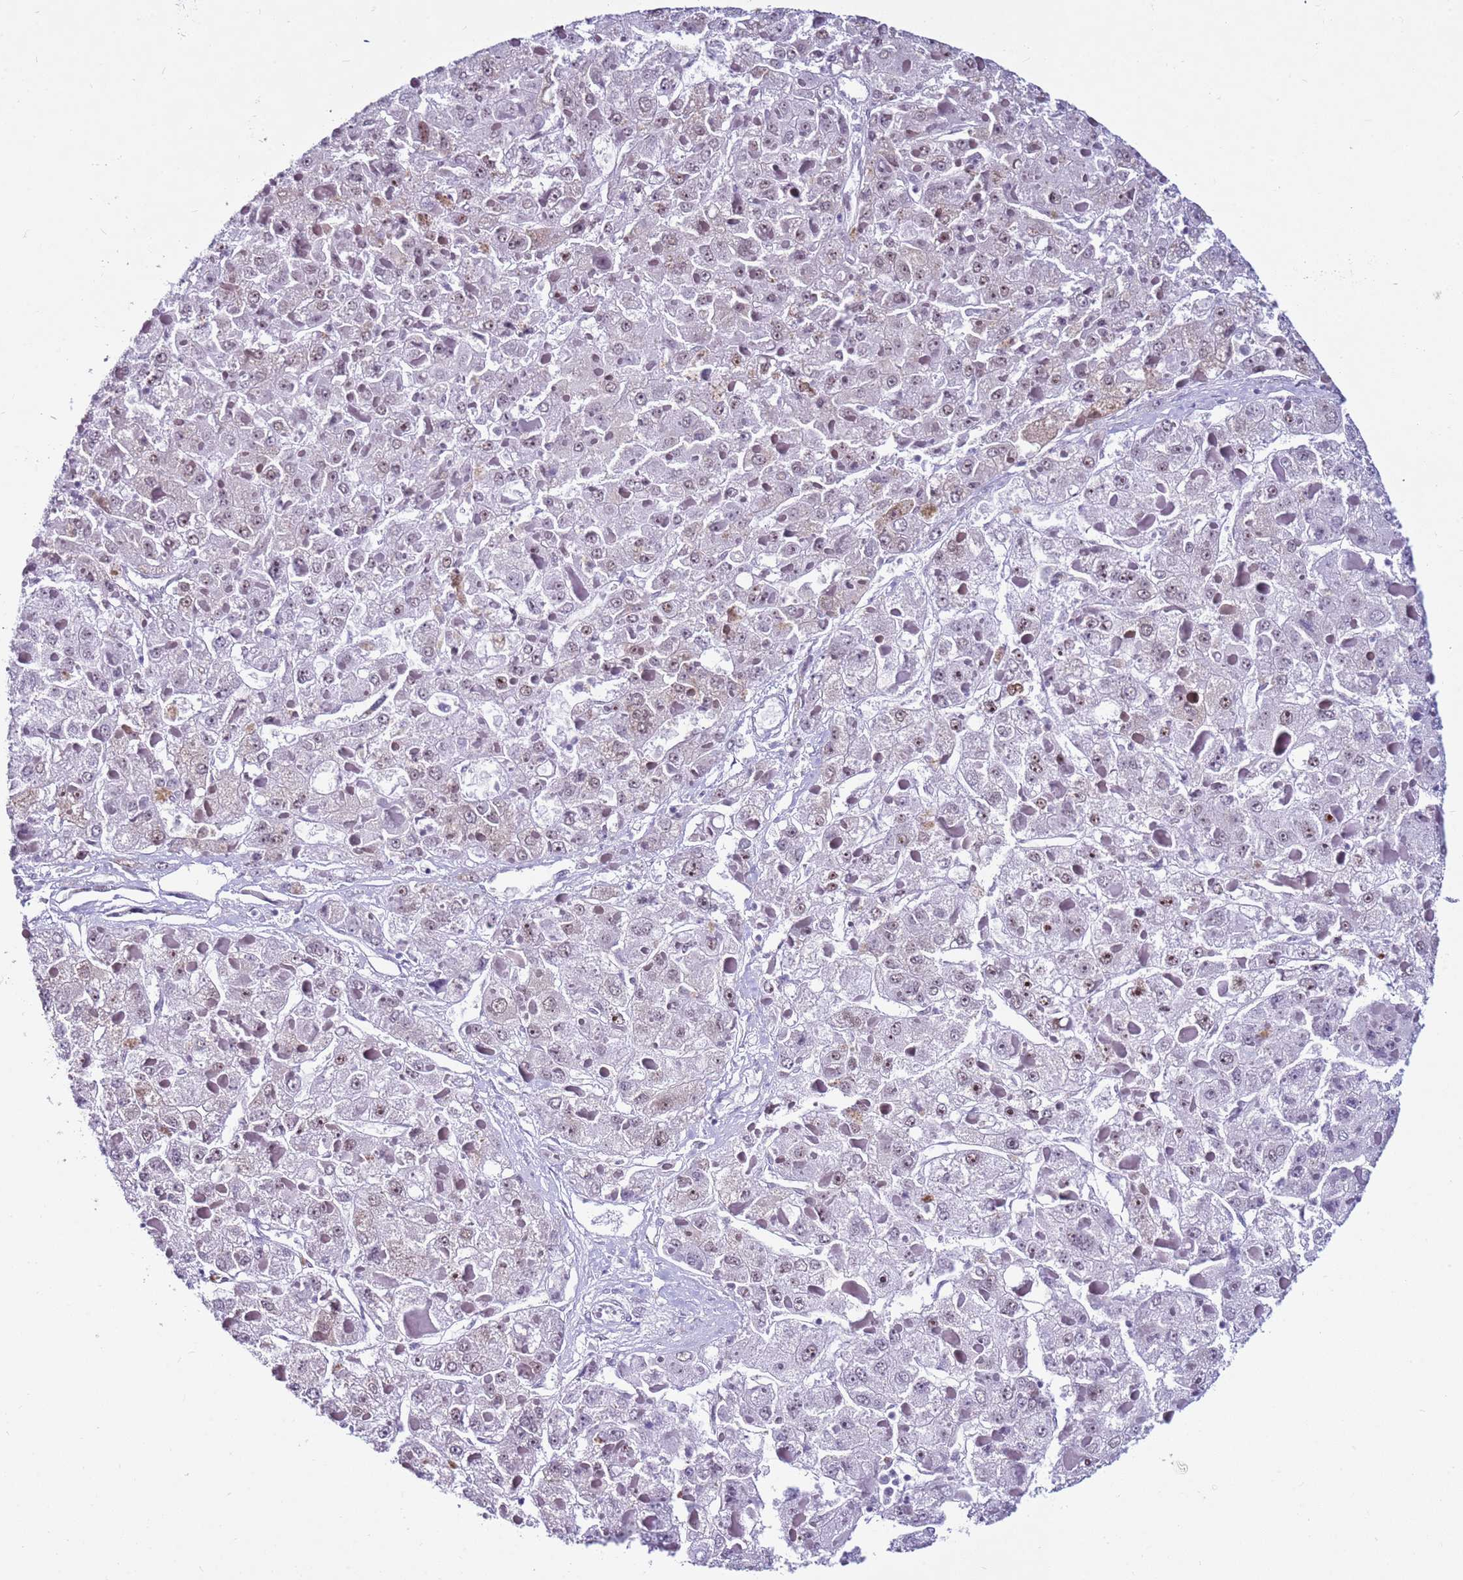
{"staining": {"intensity": "weak", "quantity": ">75%", "location": "nuclear"}, "tissue": "liver cancer", "cell_type": "Tumor cells", "image_type": "cancer", "snomed": [{"axis": "morphology", "description": "Carcinoma, Hepatocellular, NOS"}, {"axis": "topography", "description": "Liver"}], "caption": "Protein expression analysis of liver hepatocellular carcinoma demonstrates weak nuclear positivity in approximately >75% of tumor cells. (Brightfield microscopy of DAB IHC at high magnification).", "gene": "DHX15", "patient": {"sex": "female", "age": 73}}